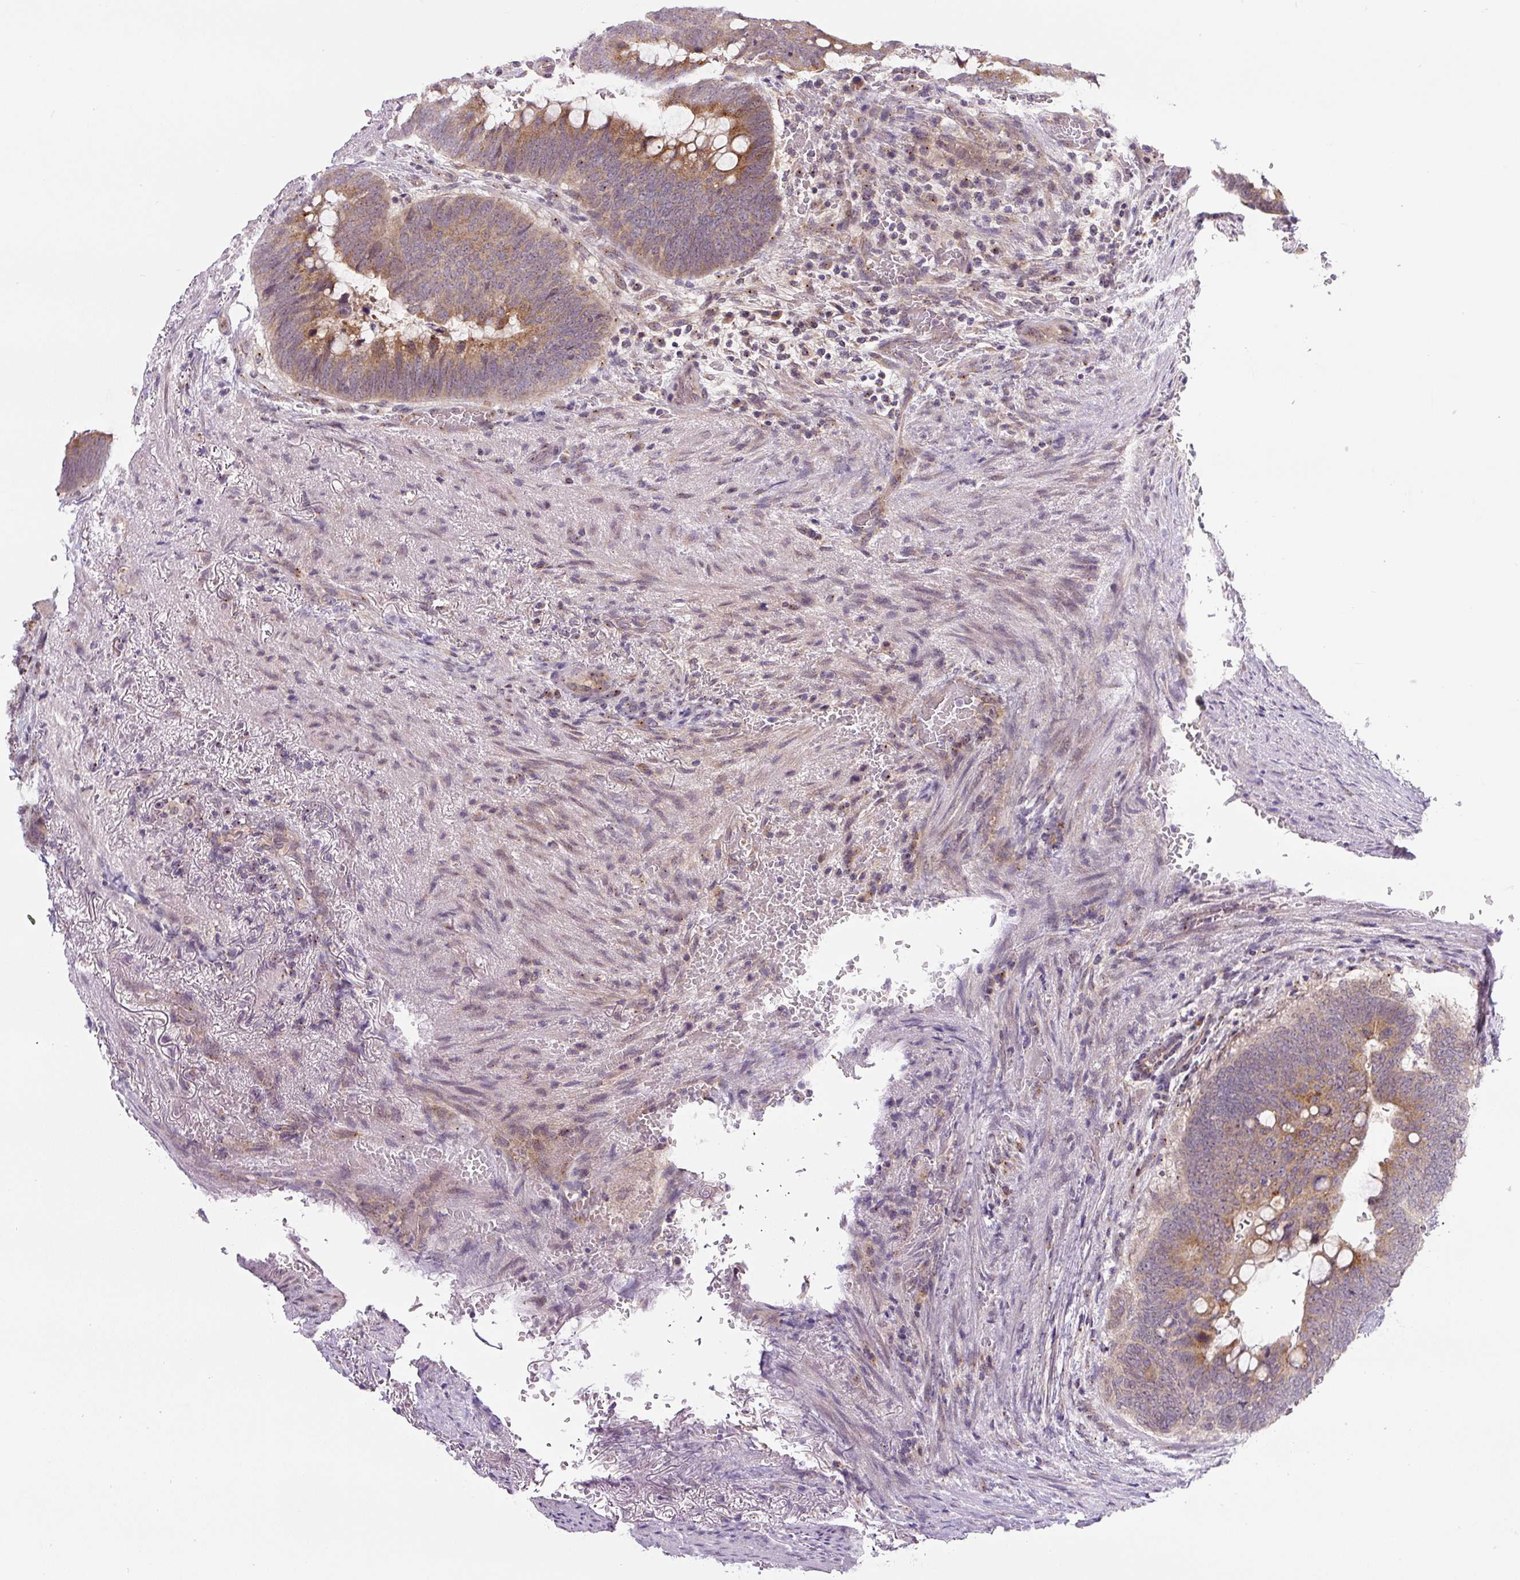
{"staining": {"intensity": "moderate", "quantity": ">75%", "location": "cytoplasmic/membranous"}, "tissue": "colorectal cancer", "cell_type": "Tumor cells", "image_type": "cancer", "snomed": [{"axis": "morphology", "description": "Normal tissue, NOS"}, {"axis": "morphology", "description": "Adenocarcinoma, NOS"}, {"axis": "topography", "description": "Rectum"}, {"axis": "topography", "description": "Peripheral nerve tissue"}], "caption": "About >75% of tumor cells in adenocarcinoma (colorectal) demonstrate moderate cytoplasmic/membranous protein positivity as visualized by brown immunohistochemical staining.", "gene": "PCM1", "patient": {"sex": "male", "age": 92}}